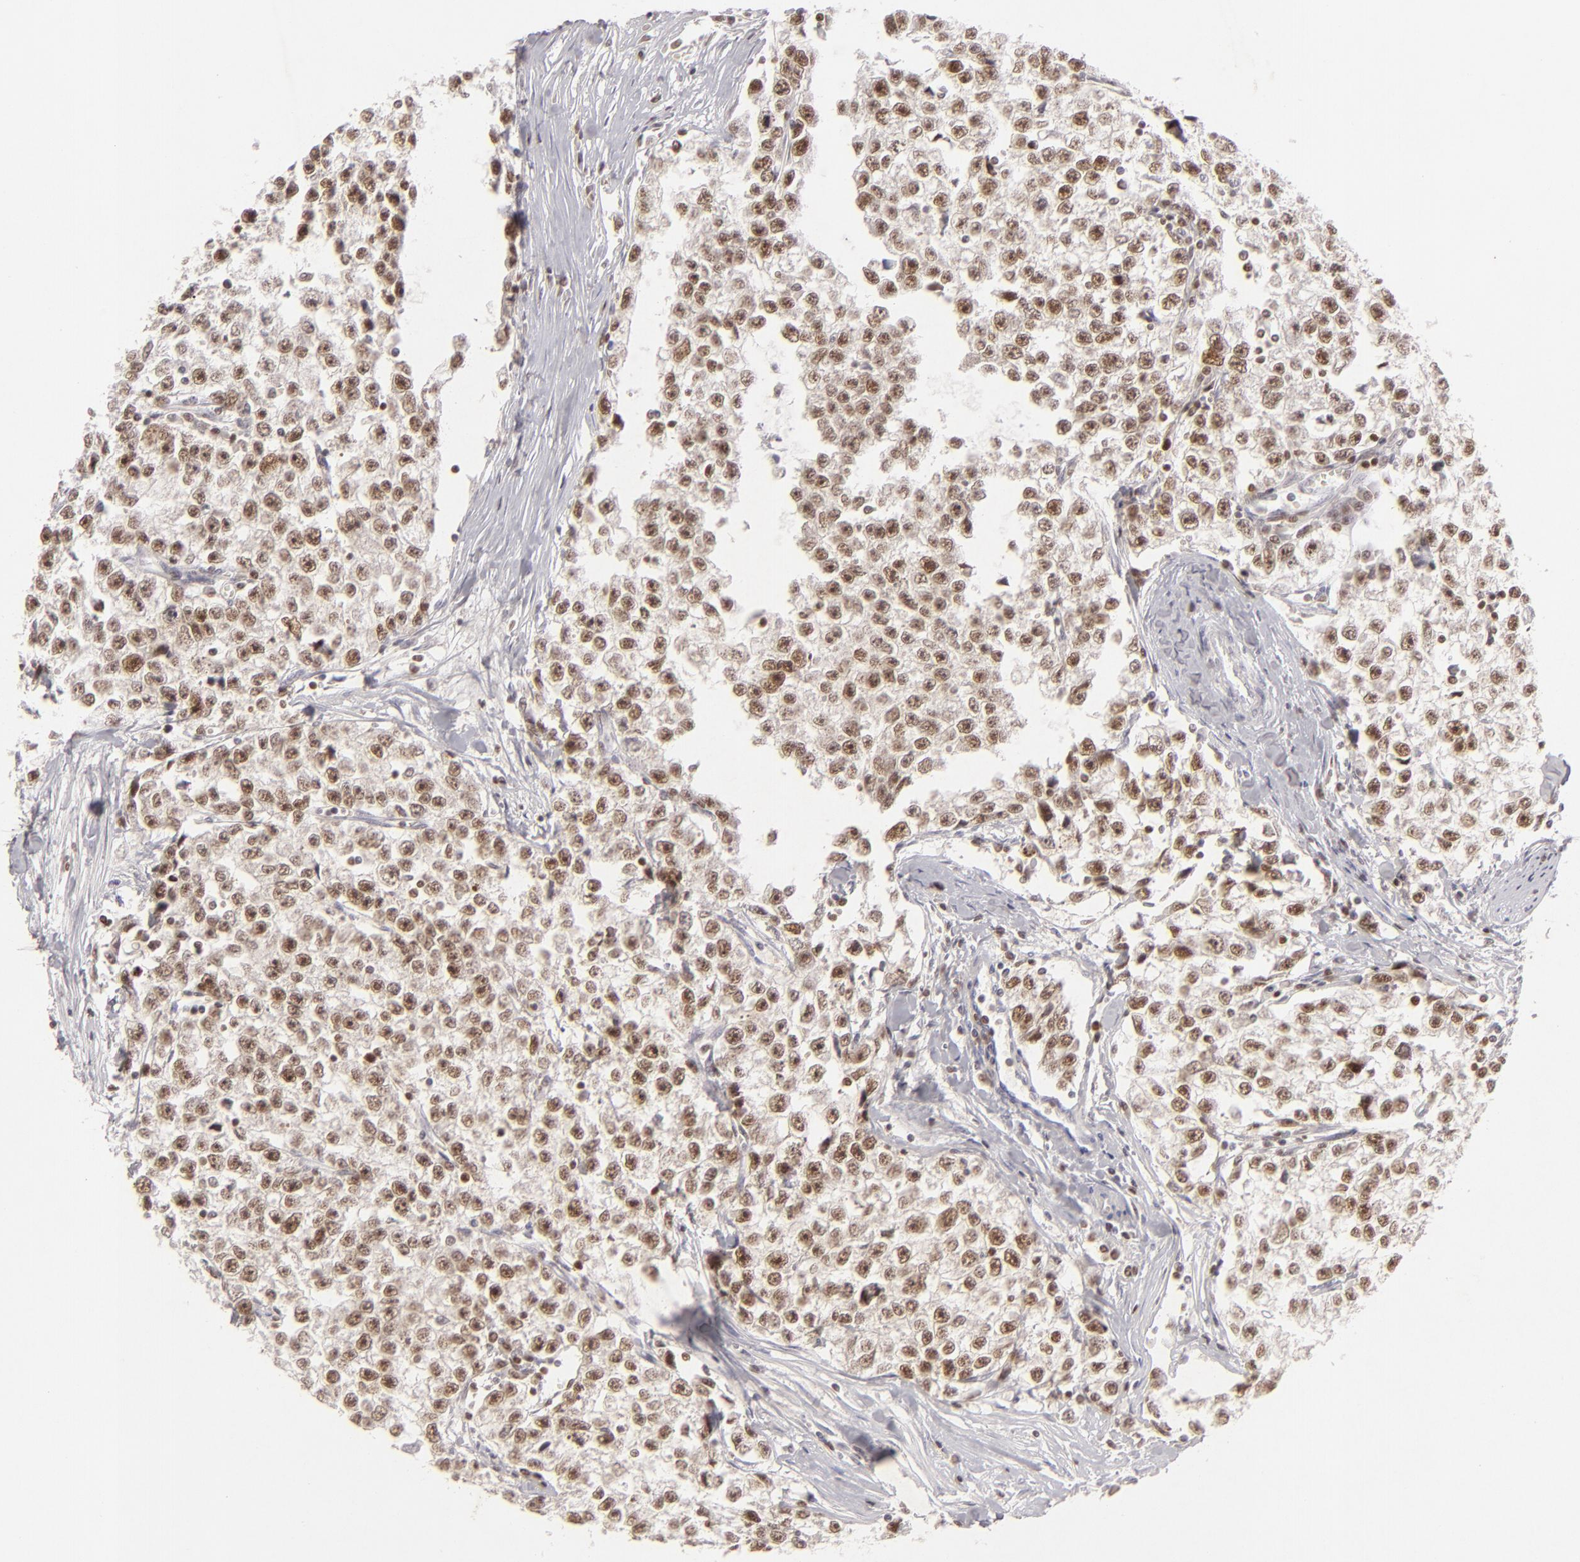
{"staining": {"intensity": "strong", "quantity": ">75%", "location": "nuclear"}, "tissue": "testis cancer", "cell_type": "Tumor cells", "image_type": "cancer", "snomed": [{"axis": "morphology", "description": "Seminoma, NOS"}, {"axis": "morphology", "description": "Carcinoma, Embryonal, NOS"}, {"axis": "topography", "description": "Testis"}], "caption": "Testis cancer was stained to show a protein in brown. There is high levels of strong nuclear staining in approximately >75% of tumor cells. (Brightfield microscopy of DAB IHC at high magnification).", "gene": "FEN1", "patient": {"sex": "male", "age": 30}}